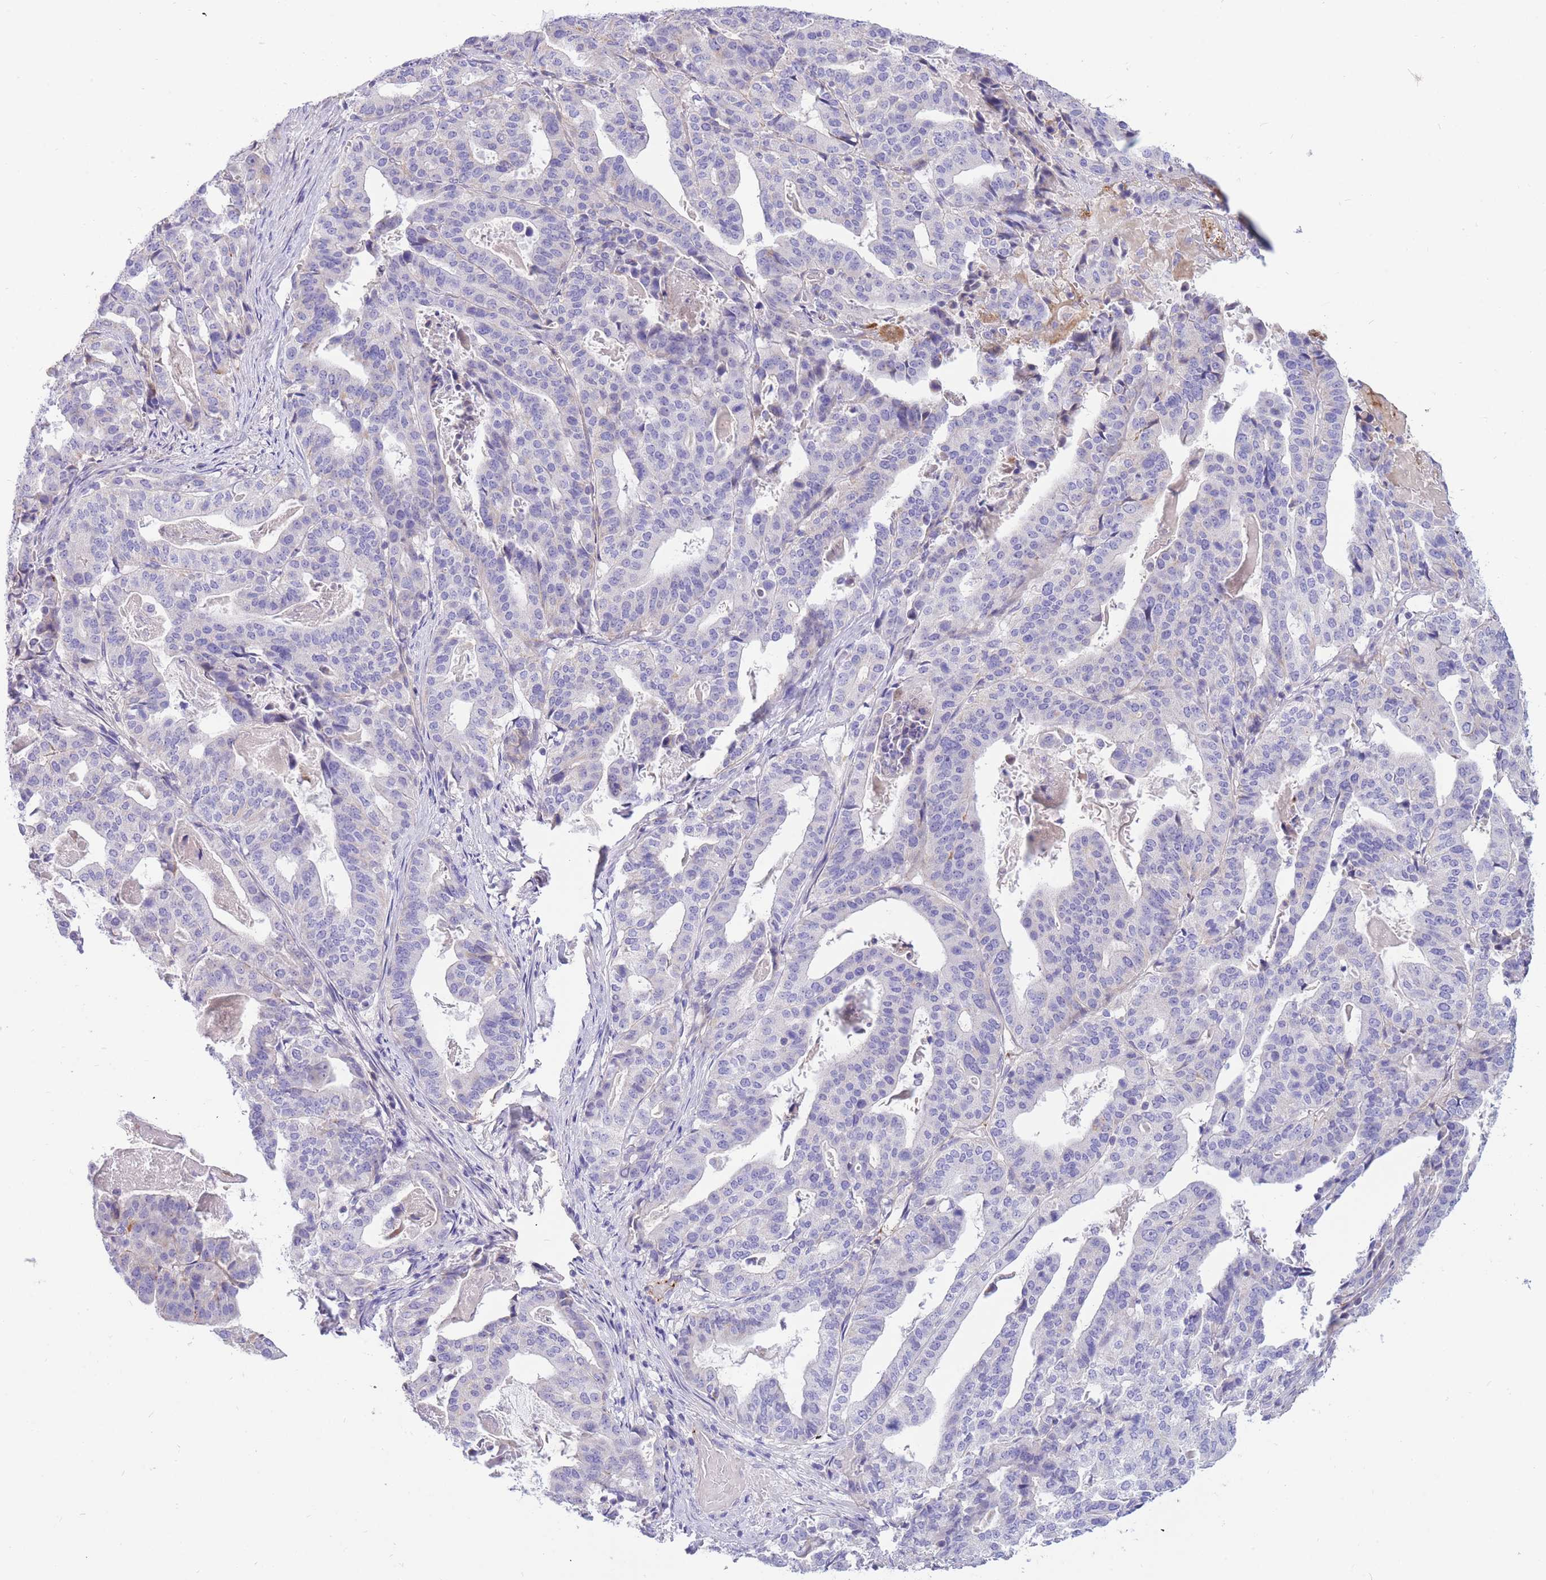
{"staining": {"intensity": "negative", "quantity": "none", "location": "none"}, "tissue": "stomach cancer", "cell_type": "Tumor cells", "image_type": "cancer", "snomed": [{"axis": "morphology", "description": "Adenocarcinoma, NOS"}, {"axis": "topography", "description": "Stomach"}], "caption": "The micrograph displays no staining of tumor cells in adenocarcinoma (stomach). (Stains: DAB (3,3'-diaminobenzidine) immunohistochemistry (IHC) with hematoxylin counter stain, Microscopy: brightfield microscopy at high magnification).", "gene": "SULT1A1", "patient": {"sex": "male", "age": 48}}